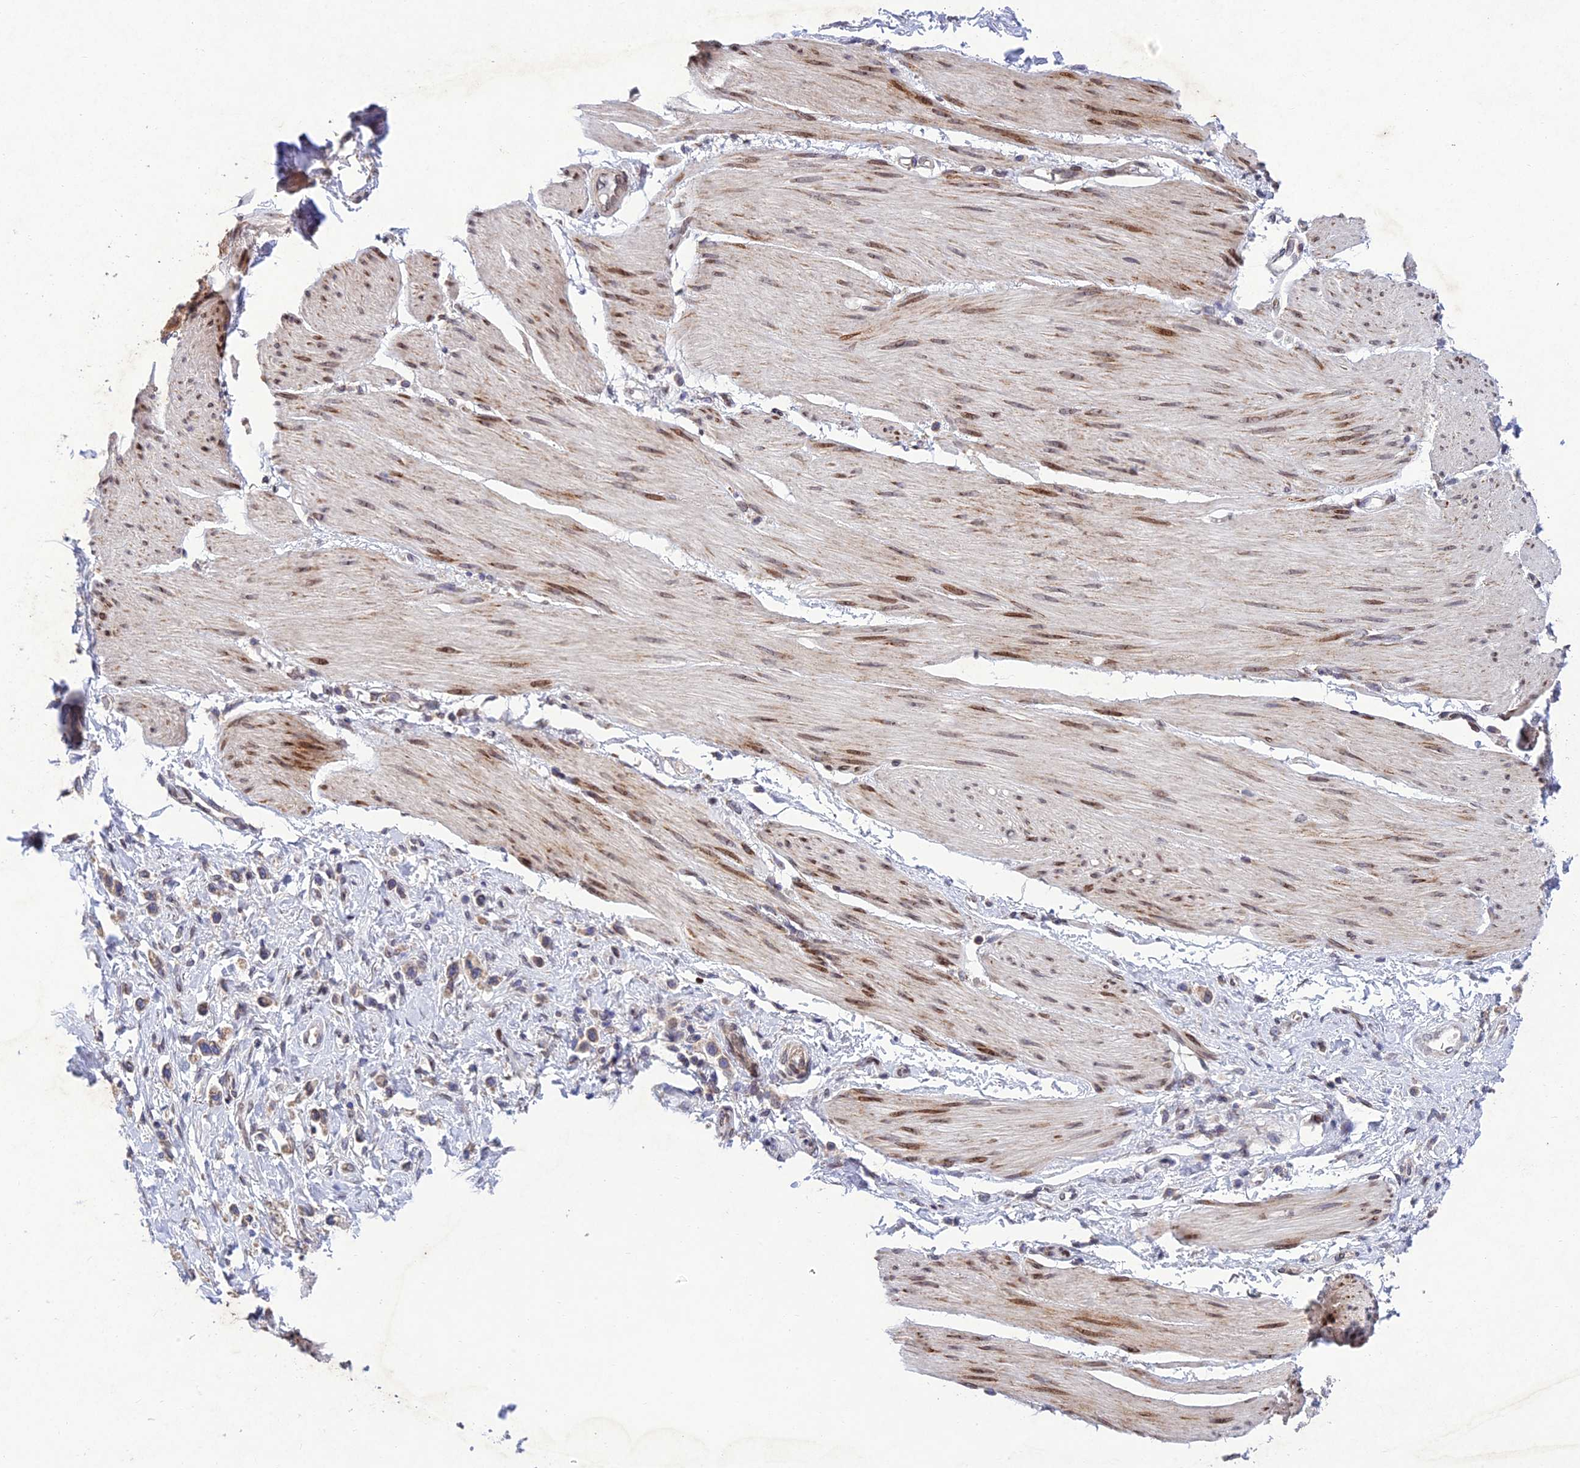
{"staining": {"intensity": "weak", "quantity": "25%-75%", "location": "cytoplasmic/membranous"}, "tissue": "stomach cancer", "cell_type": "Tumor cells", "image_type": "cancer", "snomed": [{"axis": "morphology", "description": "Adenocarcinoma, NOS"}, {"axis": "topography", "description": "Stomach"}], "caption": "Protein analysis of stomach cancer (adenocarcinoma) tissue shows weak cytoplasmic/membranous expression in approximately 25%-75% of tumor cells.", "gene": "MGAT2", "patient": {"sex": "female", "age": 65}}